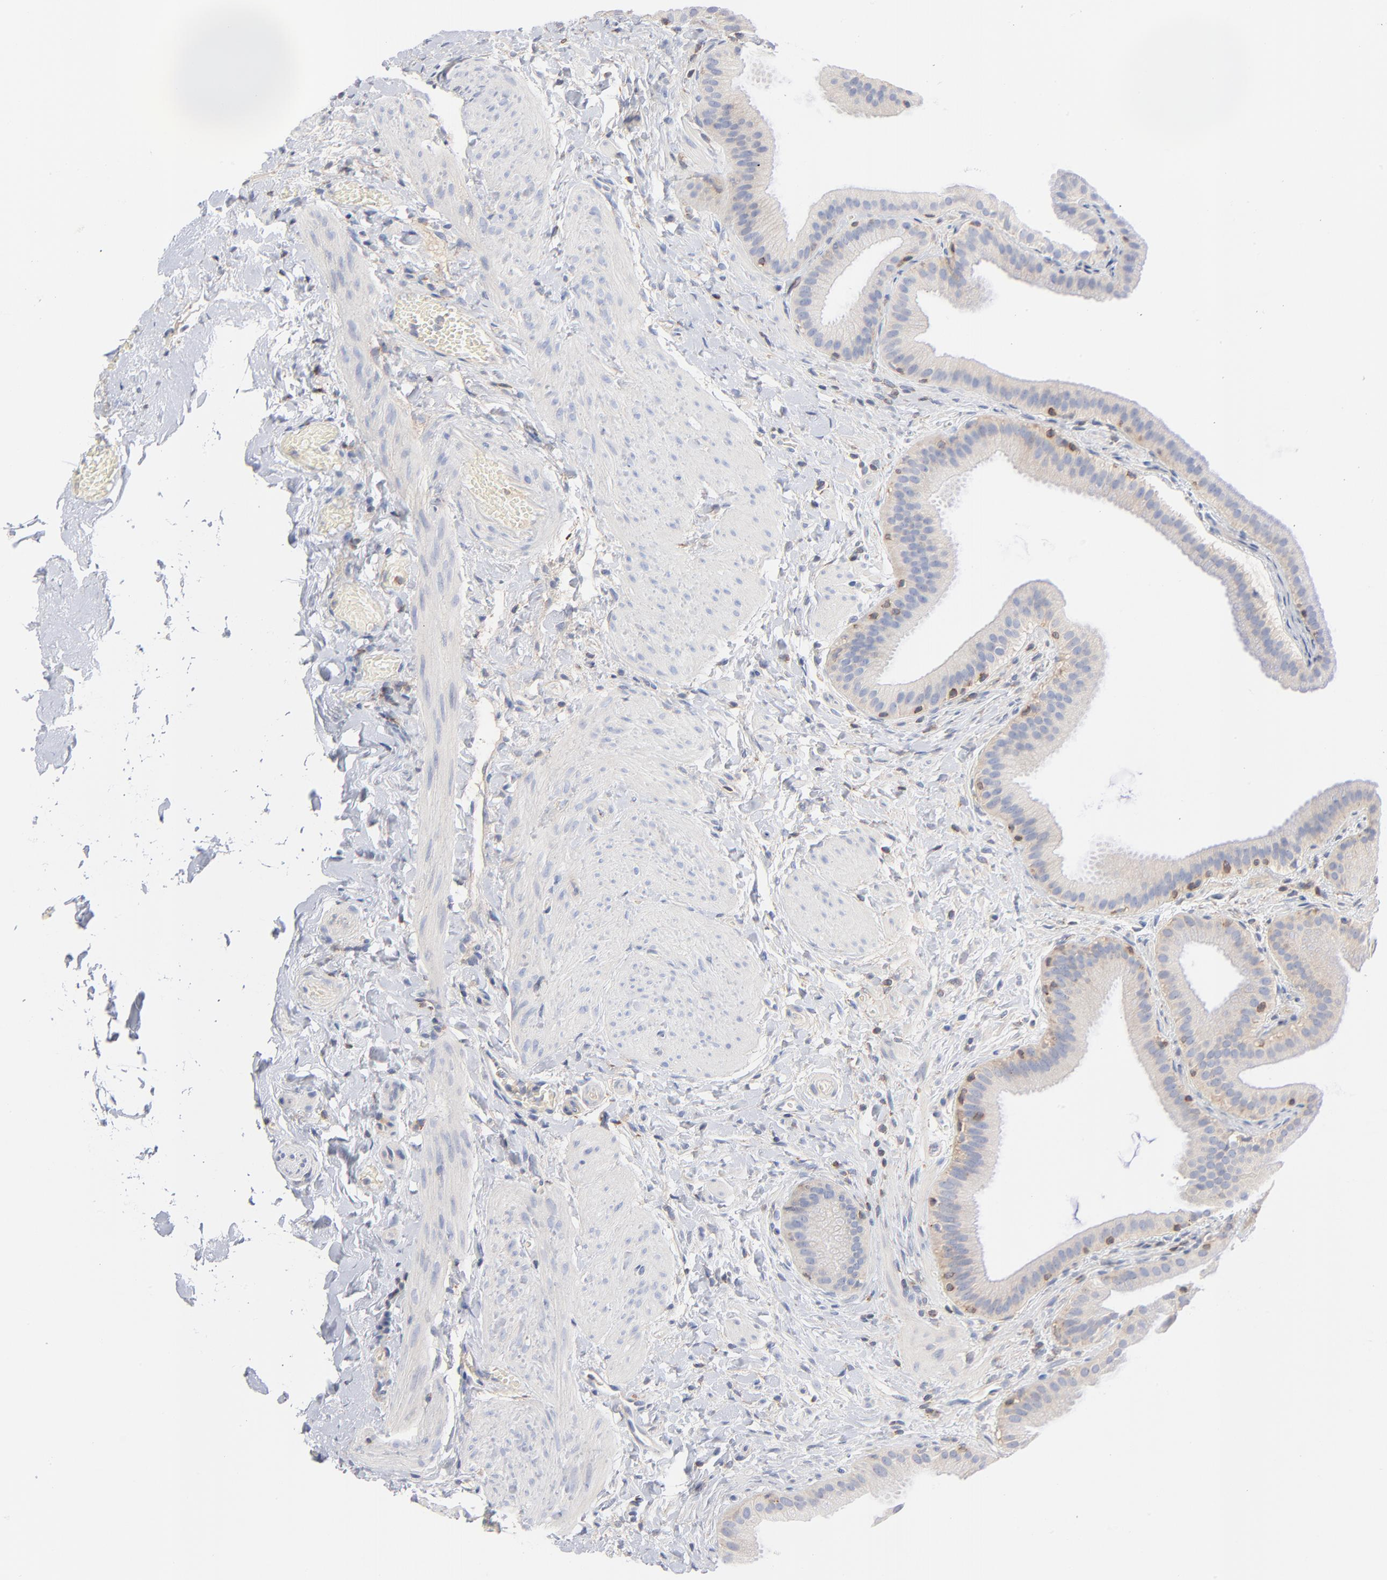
{"staining": {"intensity": "negative", "quantity": "none", "location": "none"}, "tissue": "gallbladder", "cell_type": "Glandular cells", "image_type": "normal", "snomed": [{"axis": "morphology", "description": "Normal tissue, NOS"}, {"axis": "topography", "description": "Gallbladder"}], "caption": "The image displays no significant staining in glandular cells of gallbladder. The staining was performed using DAB (3,3'-diaminobenzidine) to visualize the protein expression in brown, while the nuclei were stained in blue with hematoxylin (Magnification: 20x).", "gene": "SEPTIN11", "patient": {"sex": "female", "age": 63}}